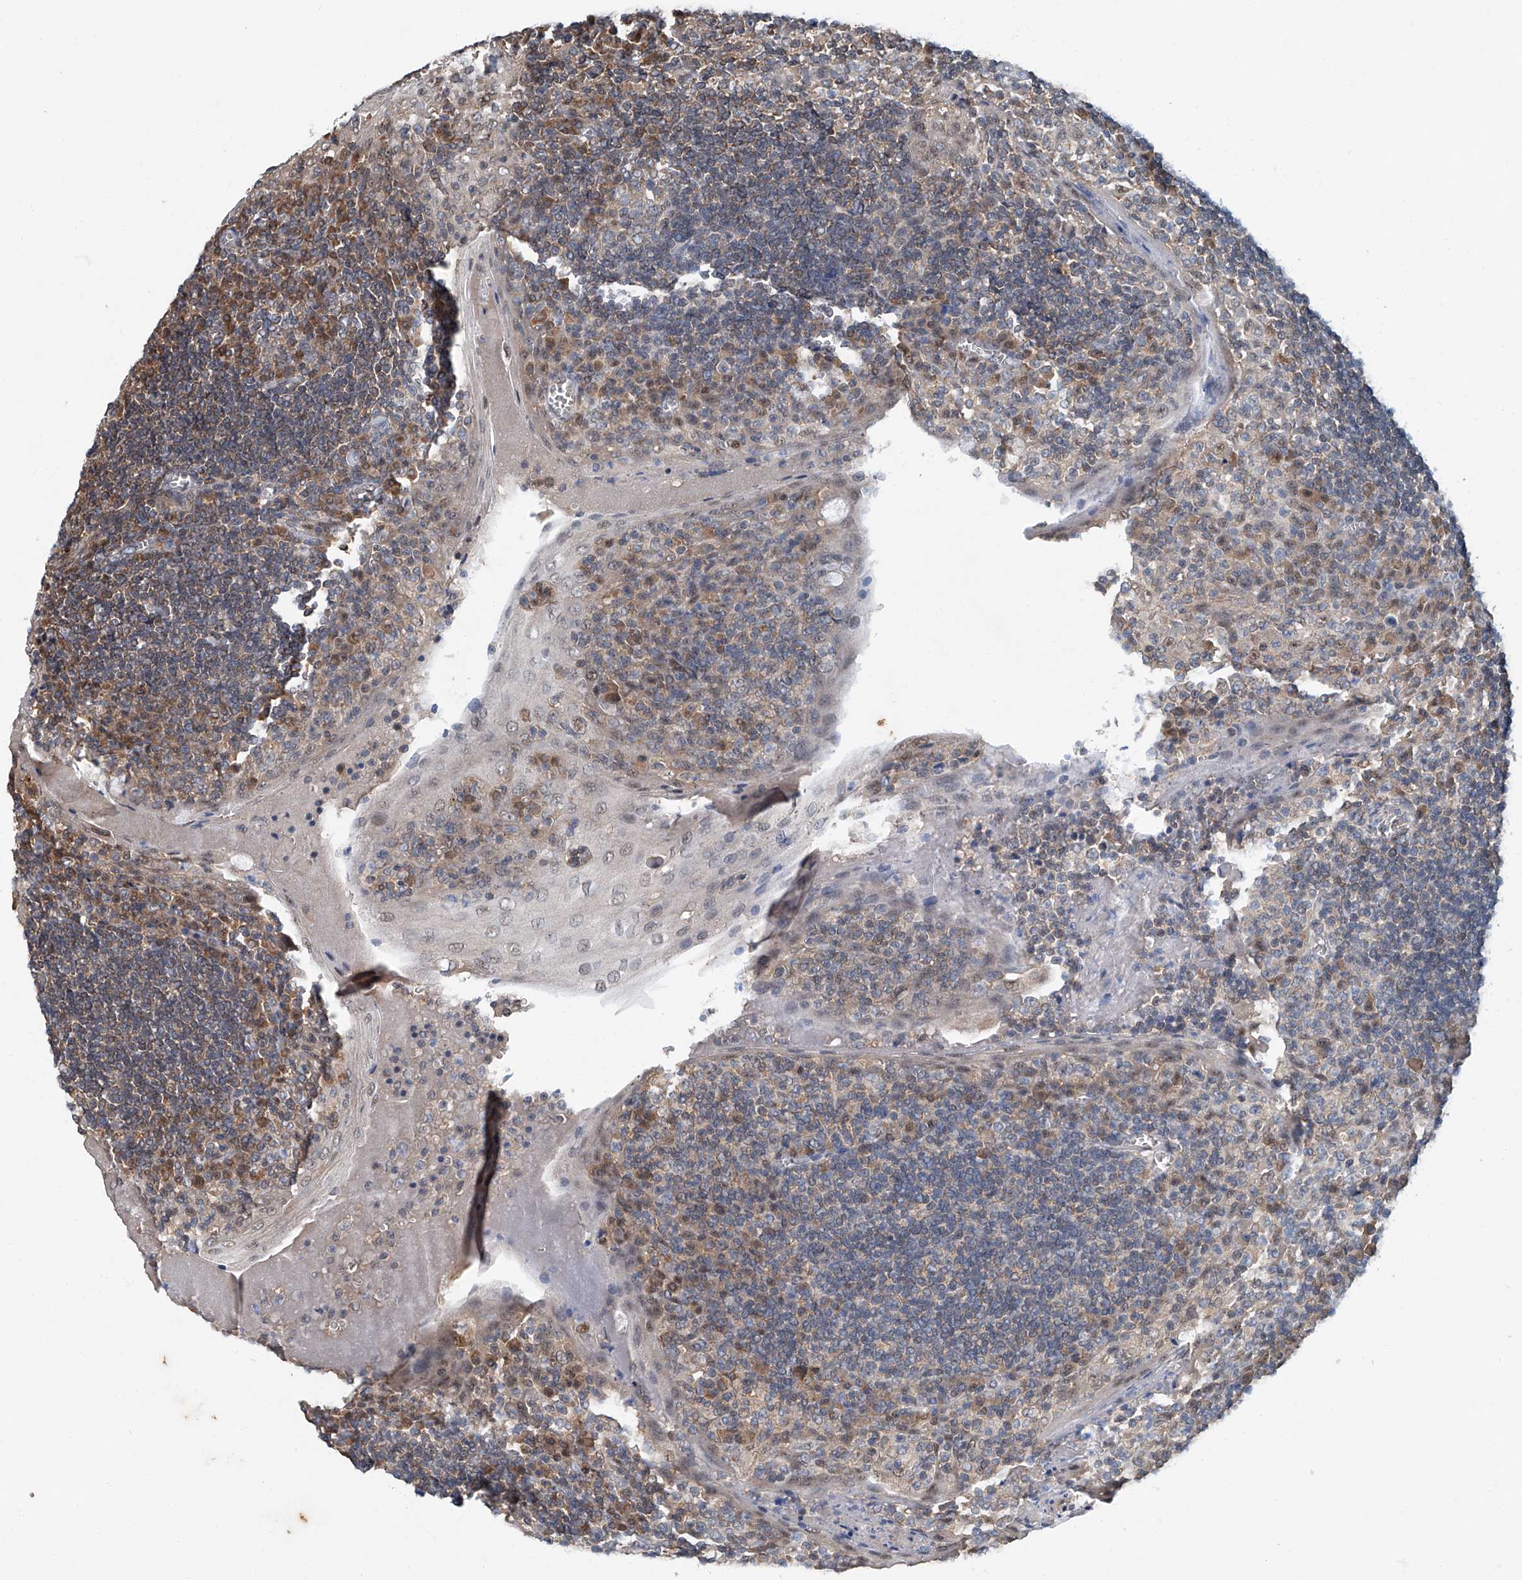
{"staining": {"intensity": "weak", "quantity": "<25%", "location": "cytoplasmic/membranous"}, "tissue": "tonsil", "cell_type": "Germinal center cells", "image_type": "normal", "snomed": [{"axis": "morphology", "description": "Normal tissue, NOS"}, {"axis": "topography", "description": "Tonsil"}], "caption": "Tonsil stained for a protein using immunohistochemistry (IHC) demonstrates no staining germinal center cells.", "gene": "CLK1", "patient": {"sex": "male", "age": 27}}